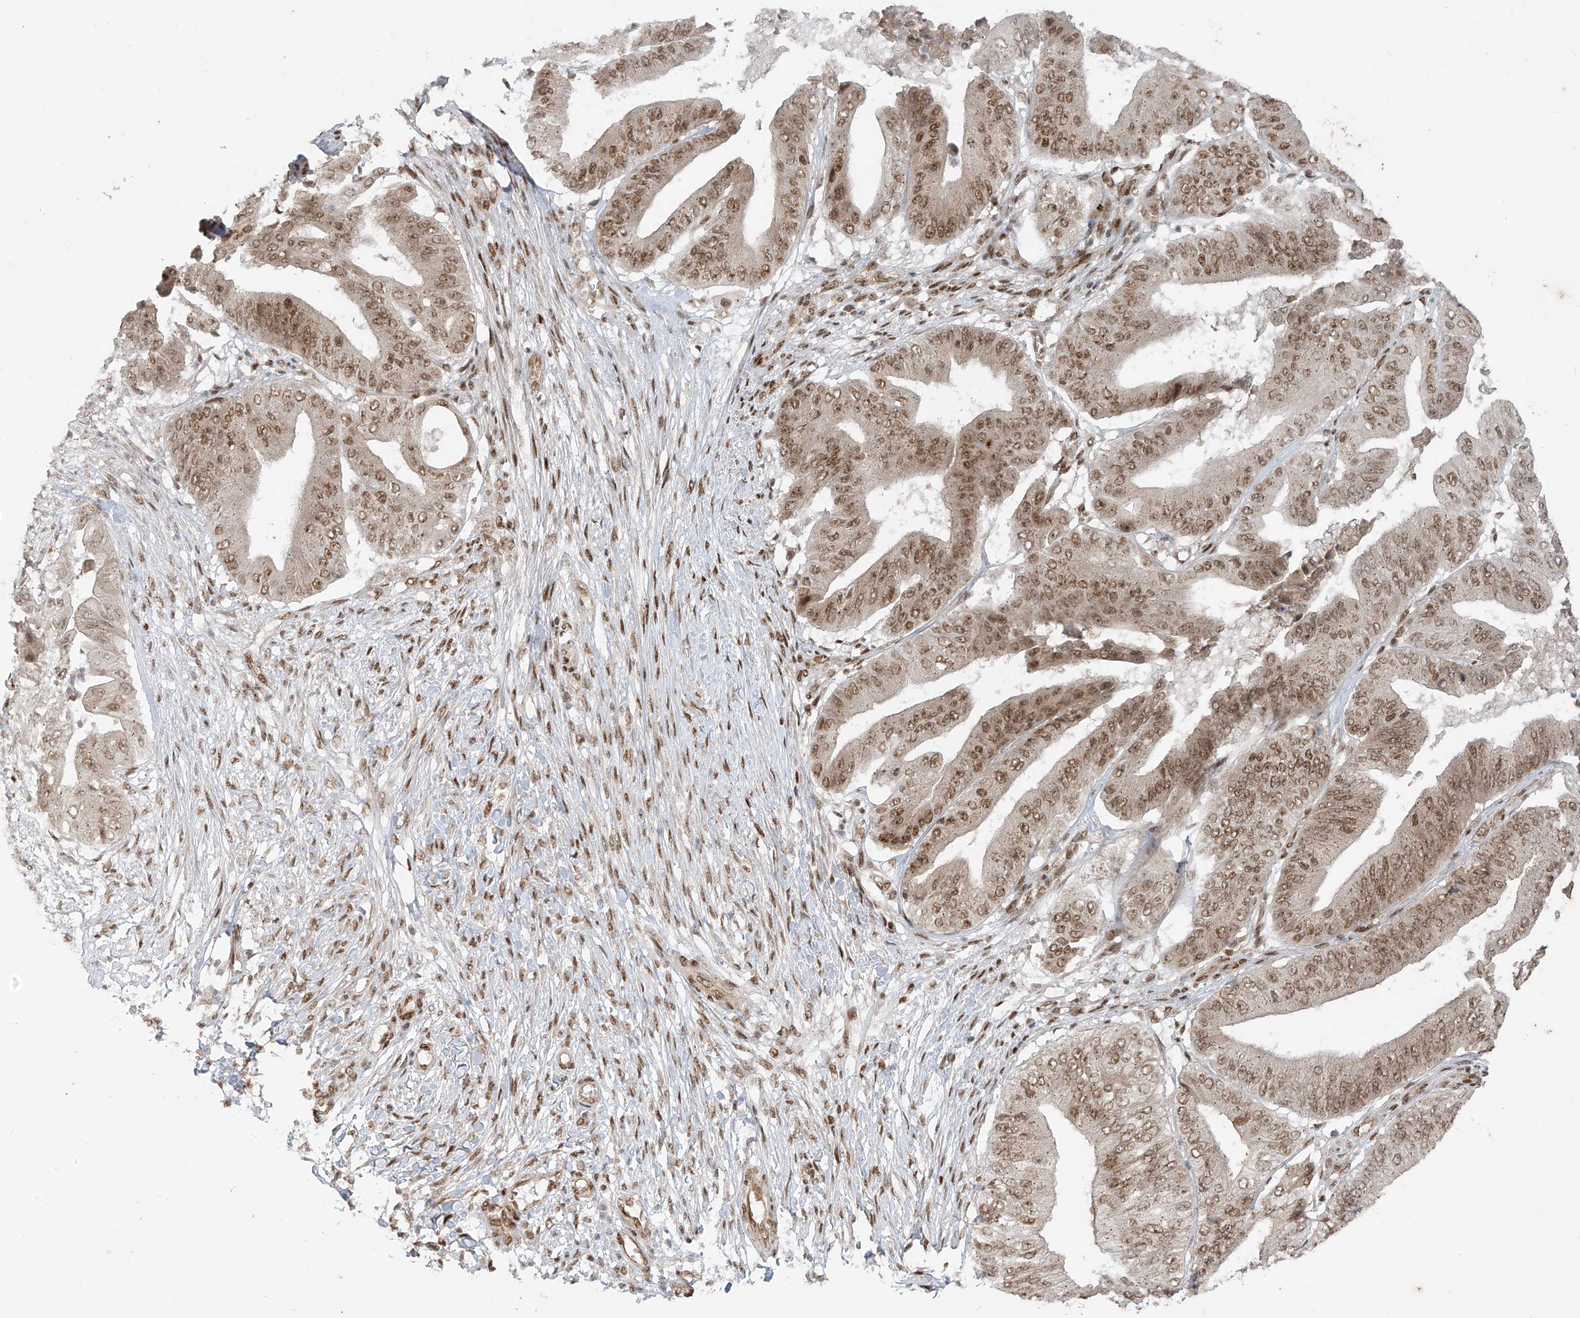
{"staining": {"intensity": "moderate", "quantity": ">75%", "location": "nuclear"}, "tissue": "pancreatic cancer", "cell_type": "Tumor cells", "image_type": "cancer", "snomed": [{"axis": "morphology", "description": "Adenocarcinoma, NOS"}, {"axis": "topography", "description": "Pancreas"}], "caption": "Brown immunohistochemical staining in human pancreatic cancer (adenocarcinoma) exhibits moderate nuclear staining in approximately >75% of tumor cells.", "gene": "ARHGEF3", "patient": {"sex": "female", "age": 77}}